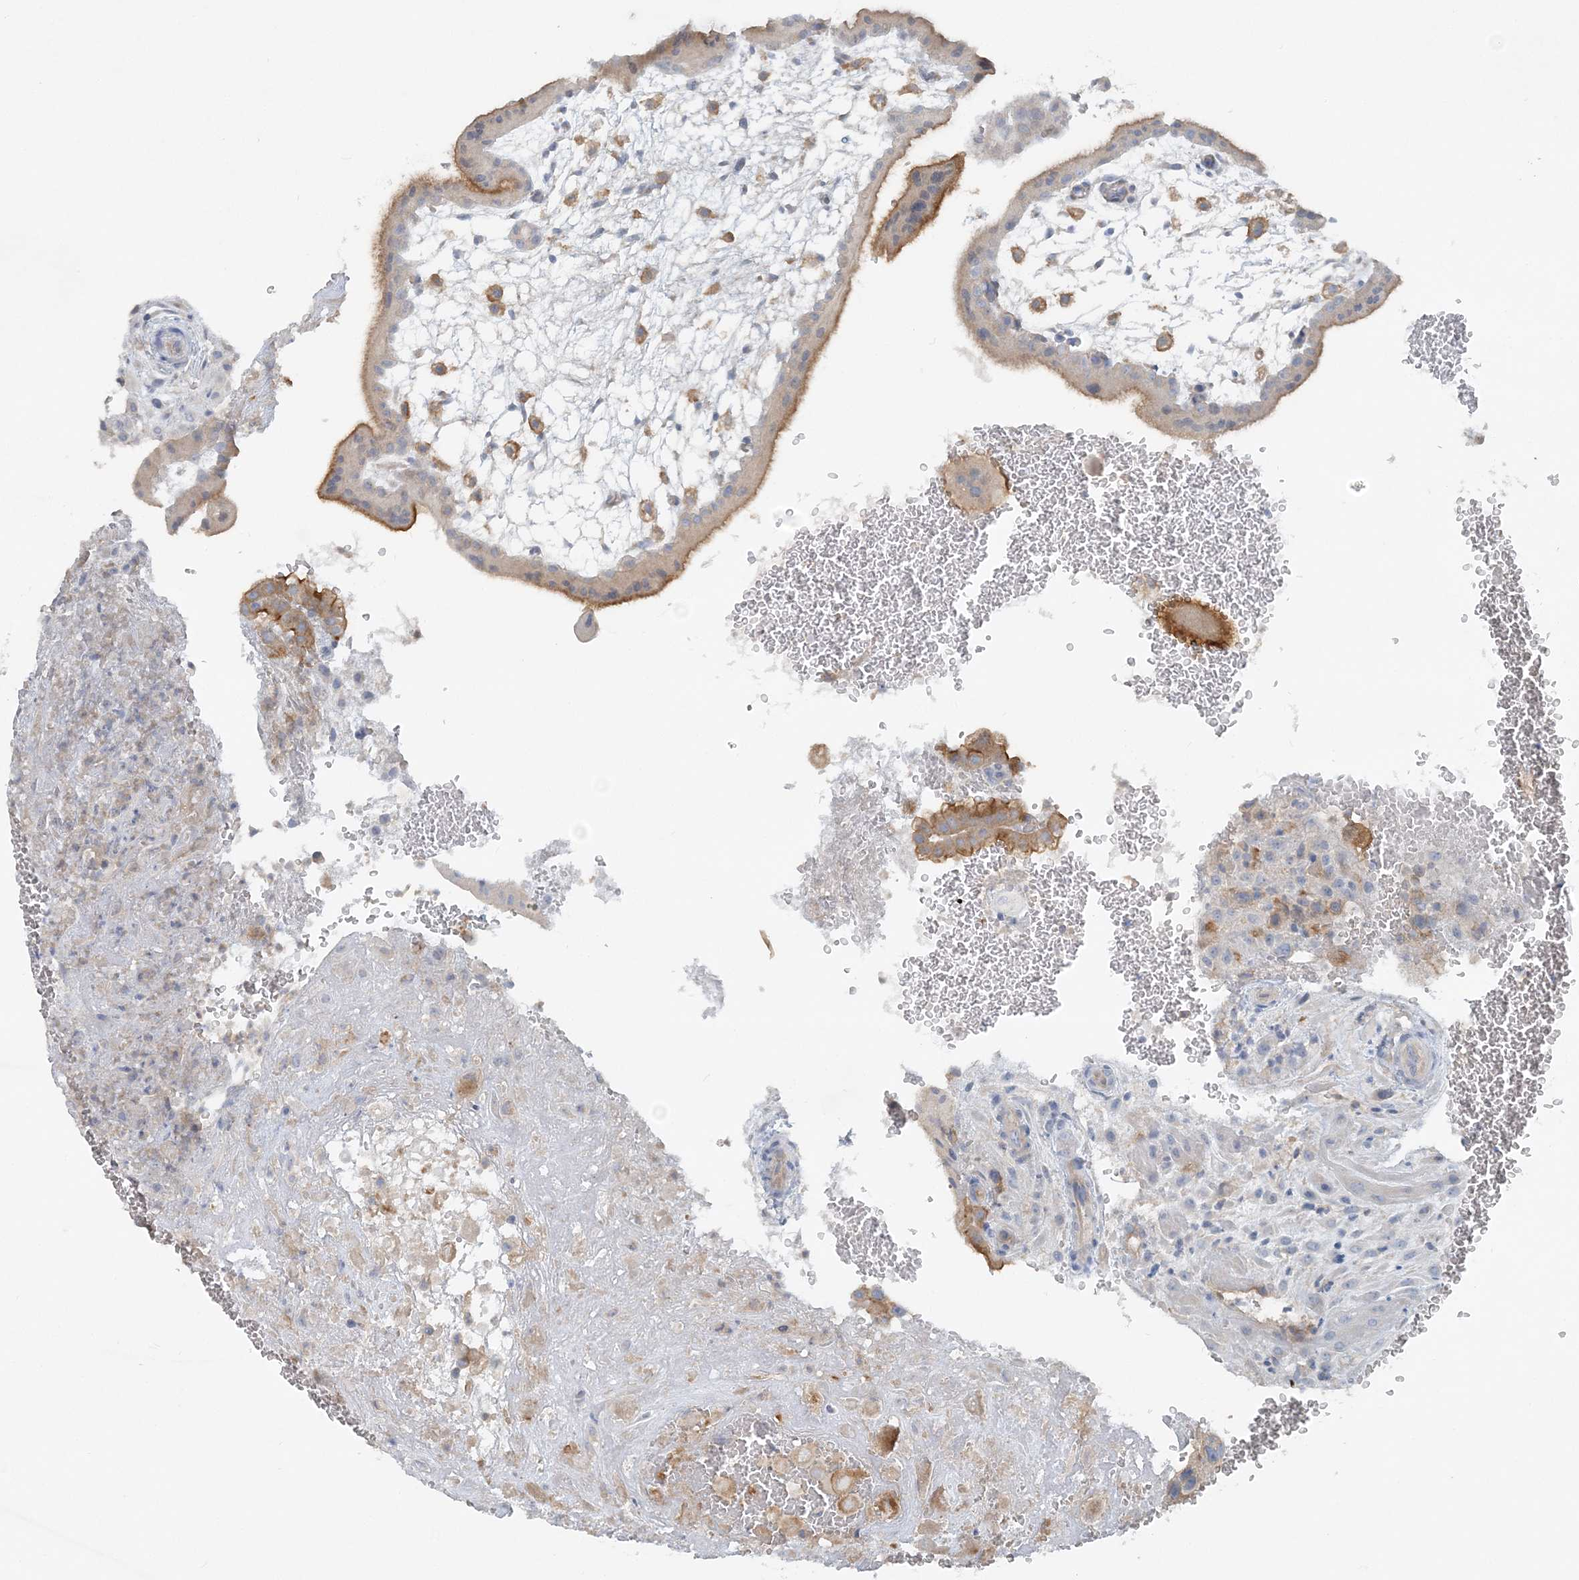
{"staining": {"intensity": "weak", "quantity": "25%-75%", "location": "cytoplasmic/membranous"}, "tissue": "placenta", "cell_type": "Decidual cells", "image_type": "normal", "snomed": [{"axis": "morphology", "description": "Normal tissue, NOS"}, {"axis": "topography", "description": "Placenta"}], "caption": "Placenta stained with a brown dye exhibits weak cytoplasmic/membranous positive staining in about 25%-75% of decidual cells.", "gene": "ATP11A", "patient": {"sex": "female", "age": 35}}